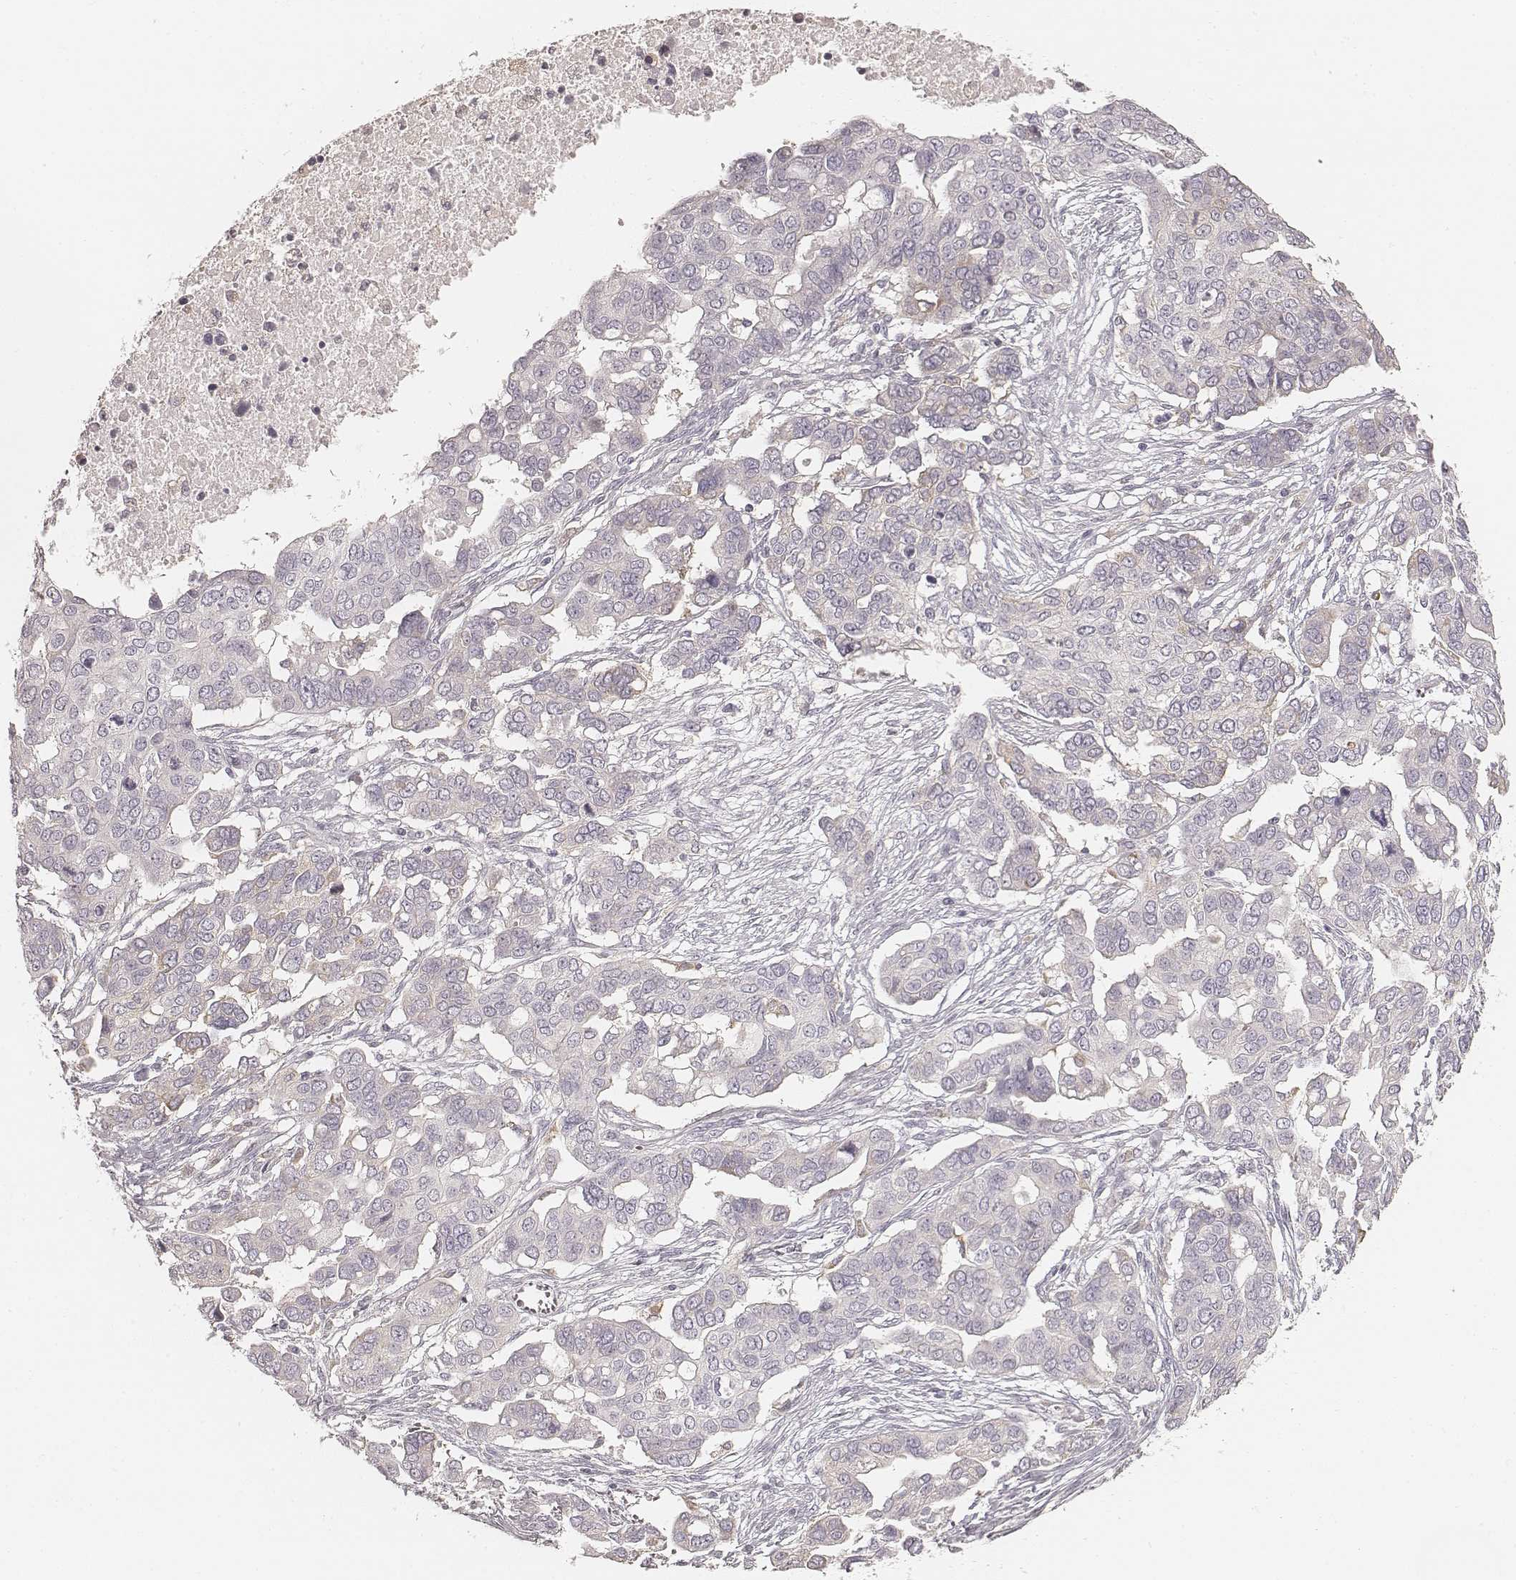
{"staining": {"intensity": "negative", "quantity": "none", "location": "none"}, "tissue": "ovarian cancer", "cell_type": "Tumor cells", "image_type": "cancer", "snomed": [{"axis": "morphology", "description": "Carcinoma, endometroid"}, {"axis": "topography", "description": "Ovary"}], "caption": "DAB (3,3'-diaminobenzidine) immunohistochemical staining of endometroid carcinoma (ovarian) exhibits no significant expression in tumor cells.", "gene": "FMNL2", "patient": {"sex": "female", "age": 78}}